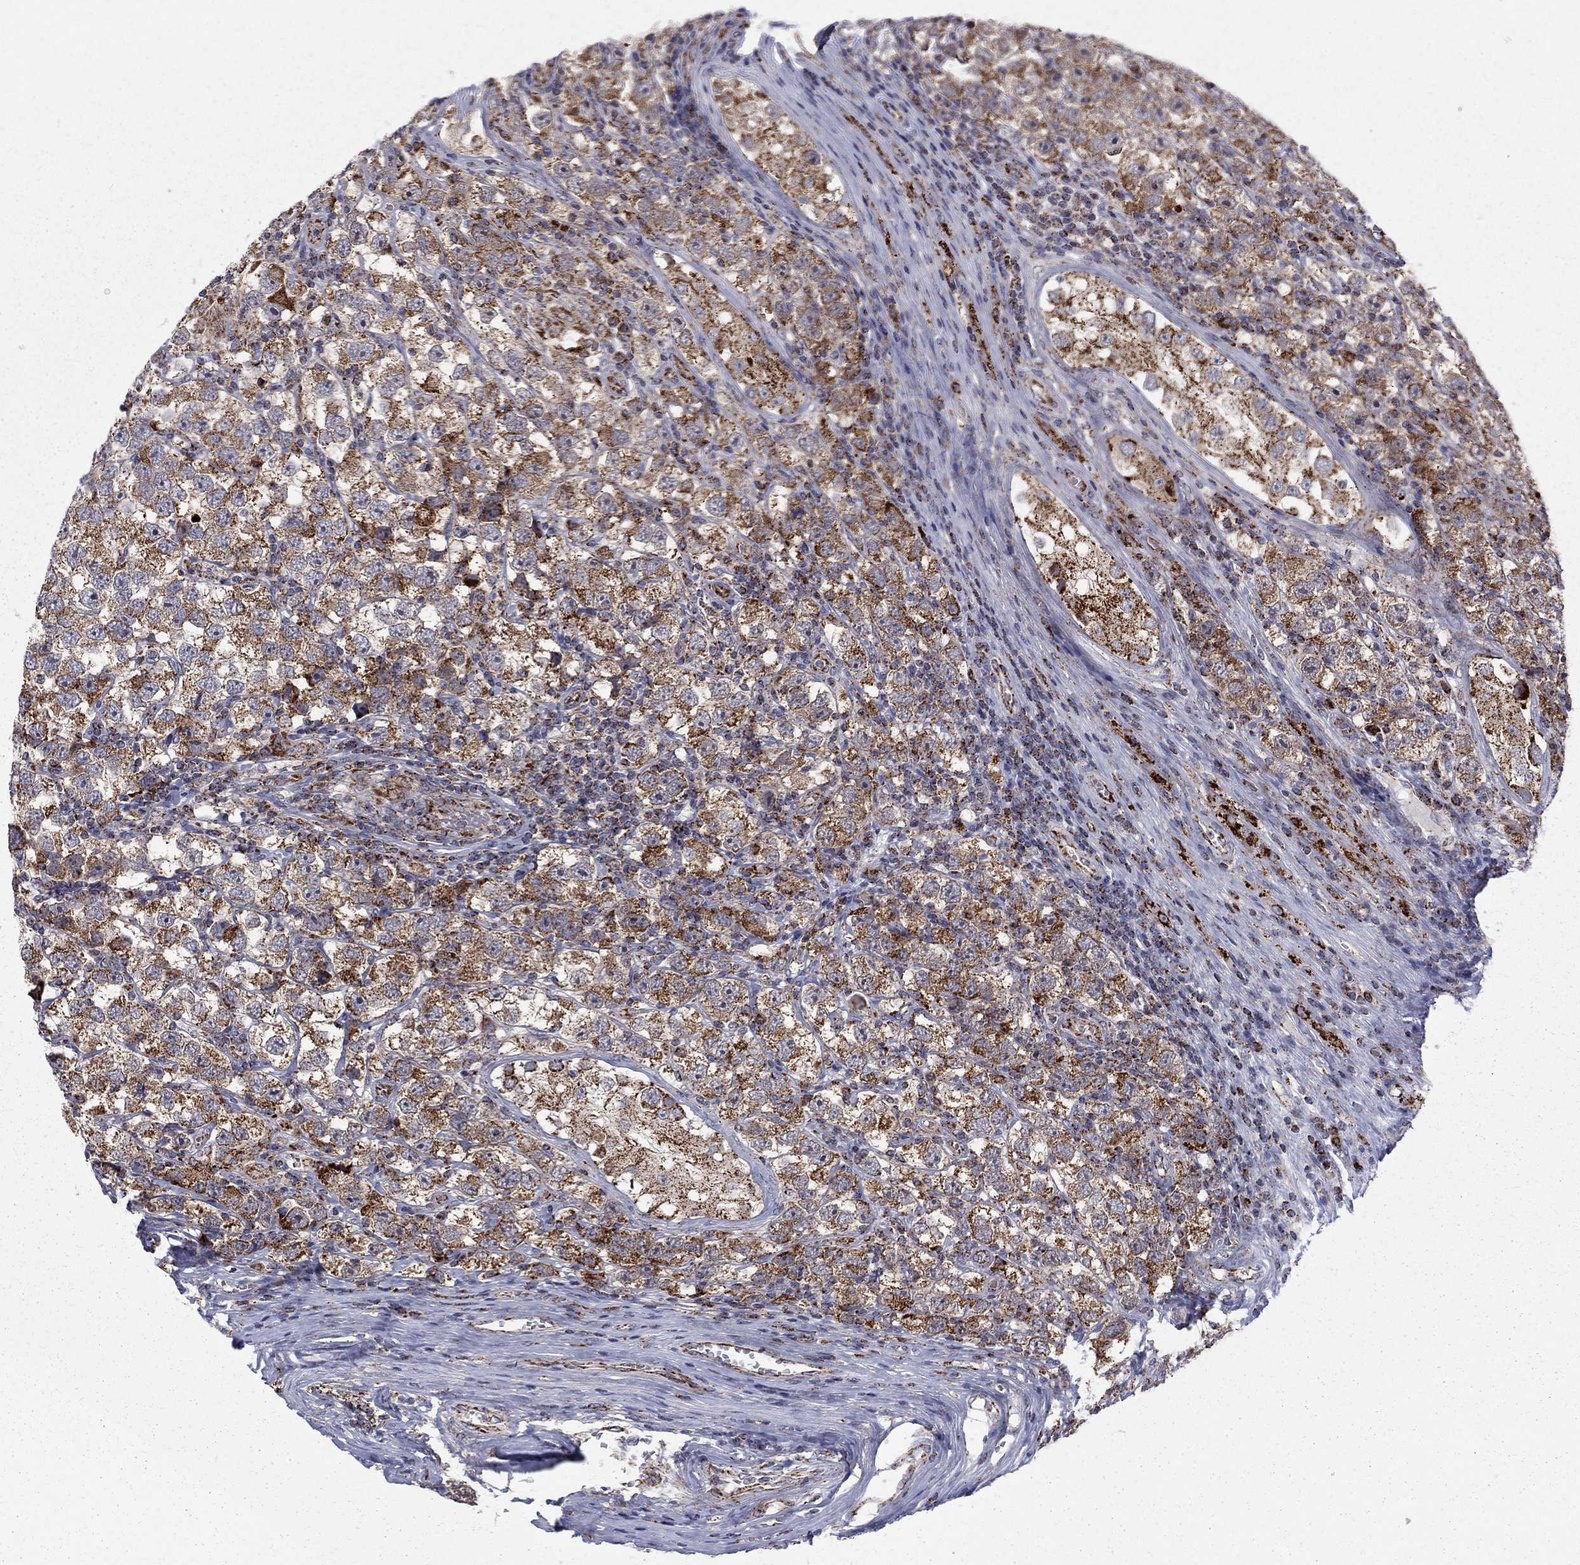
{"staining": {"intensity": "strong", "quantity": ">75%", "location": "cytoplasmic/membranous"}, "tissue": "testis cancer", "cell_type": "Tumor cells", "image_type": "cancer", "snomed": [{"axis": "morphology", "description": "Seminoma, NOS"}, {"axis": "topography", "description": "Testis"}], "caption": "Strong cytoplasmic/membranous staining for a protein is identified in about >75% of tumor cells of seminoma (testis) using IHC.", "gene": "ALDH1B1", "patient": {"sex": "male", "age": 26}}